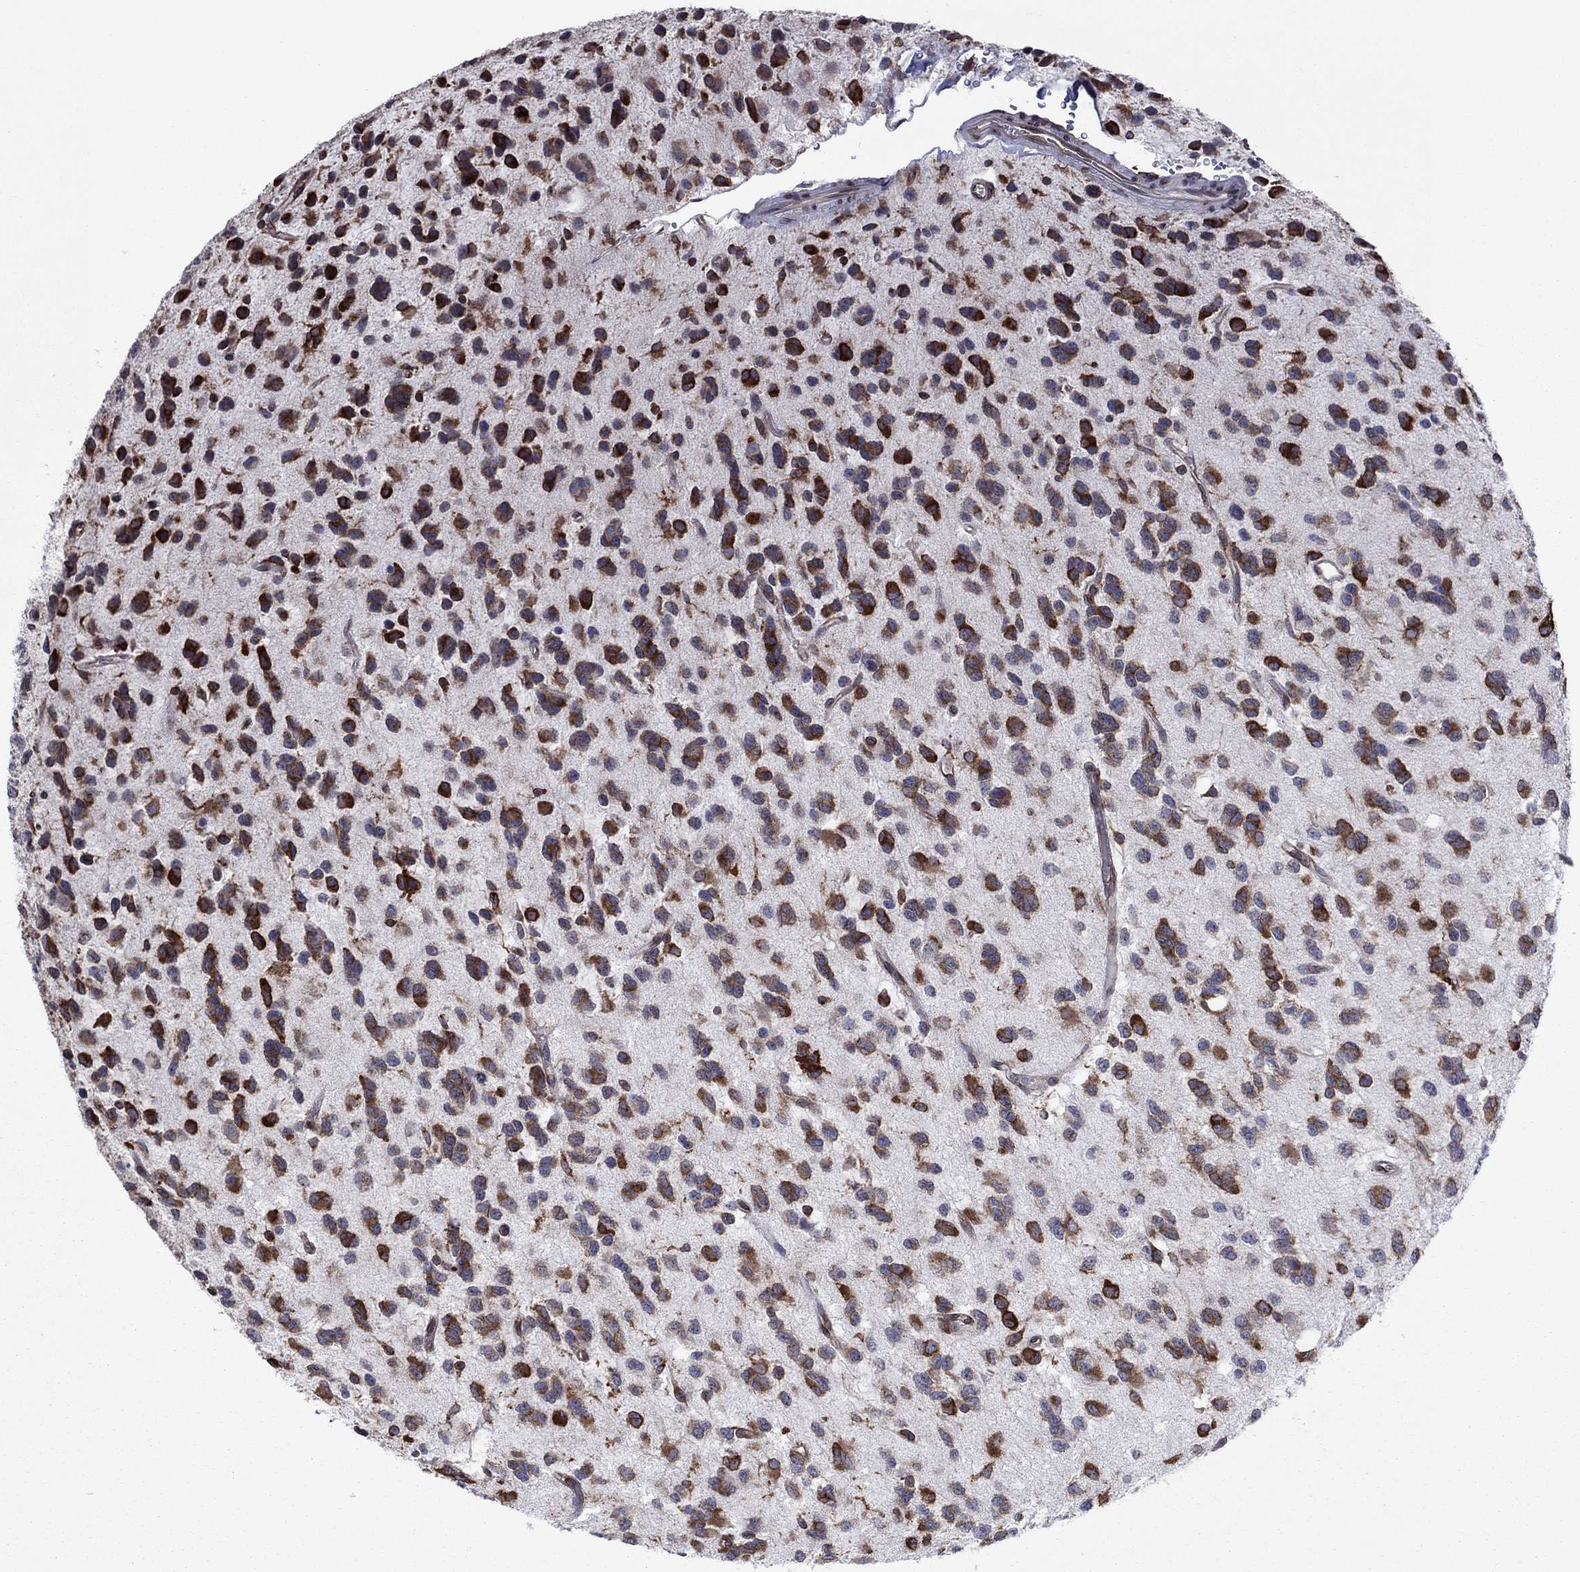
{"staining": {"intensity": "strong", "quantity": ">75%", "location": "cytoplasmic/membranous"}, "tissue": "glioma", "cell_type": "Tumor cells", "image_type": "cancer", "snomed": [{"axis": "morphology", "description": "Glioma, malignant, Low grade"}, {"axis": "topography", "description": "Brain"}], "caption": "Protein expression analysis of glioma reveals strong cytoplasmic/membranous staining in about >75% of tumor cells.", "gene": "YBX1", "patient": {"sex": "female", "age": 45}}